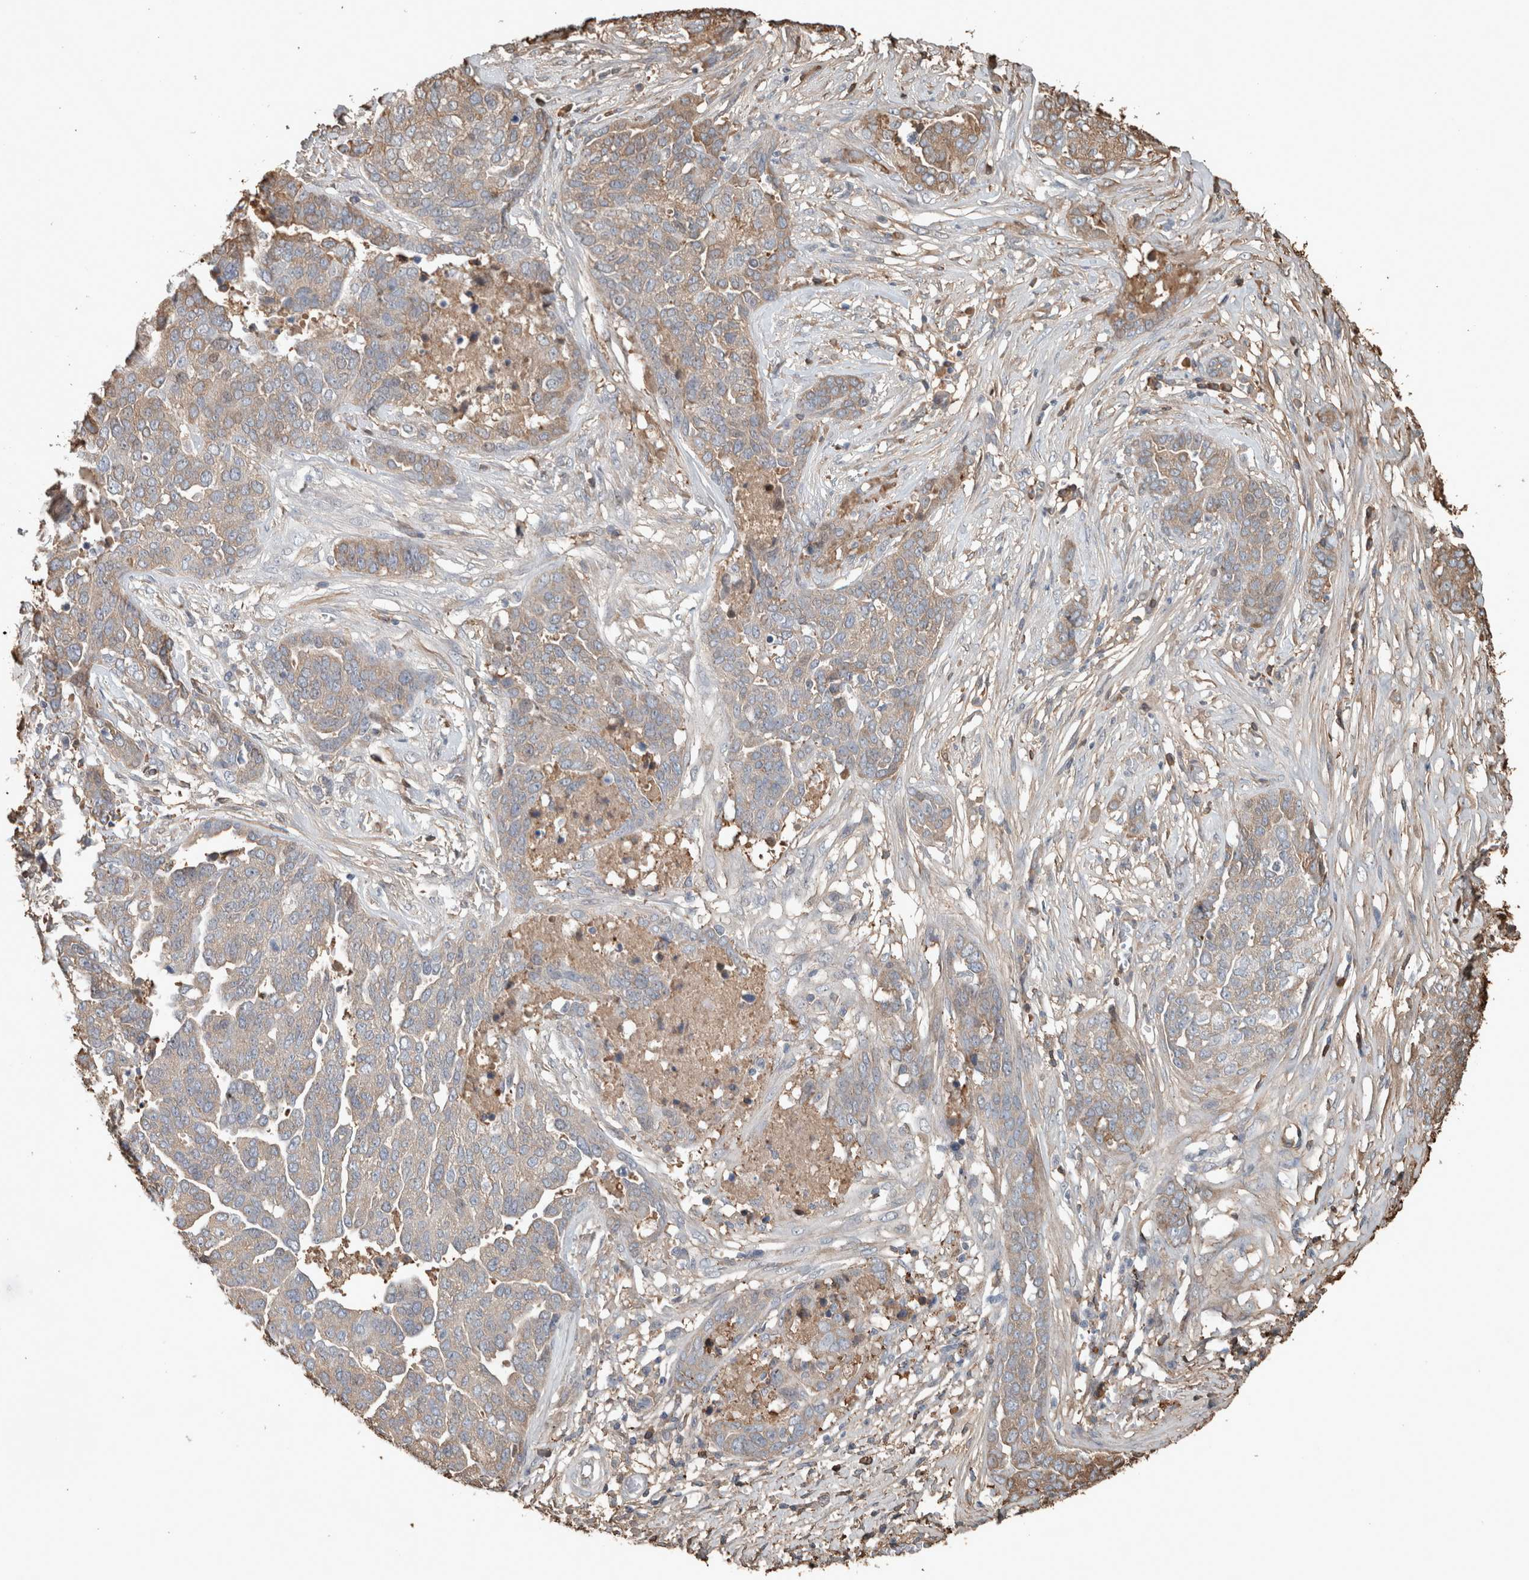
{"staining": {"intensity": "weak", "quantity": "25%-75%", "location": "cytoplasmic/membranous"}, "tissue": "ovarian cancer", "cell_type": "Tumor cells", "image_type": "cancer", "snomed": [{"axis": "morphology", "description": "Cystadenocarcinoma, serous, NOS"}, {"axis": "topography", "description": "Ovary"}], "caption": "Protein analysis of ovarian serous cystadenocarcinoma tissue reveals weak cytoplasmic/membranous positivity in approximately 25%-75% of tumor cells.", "gene": "USP34", "patient": {"sex": "female", "age": 44}}